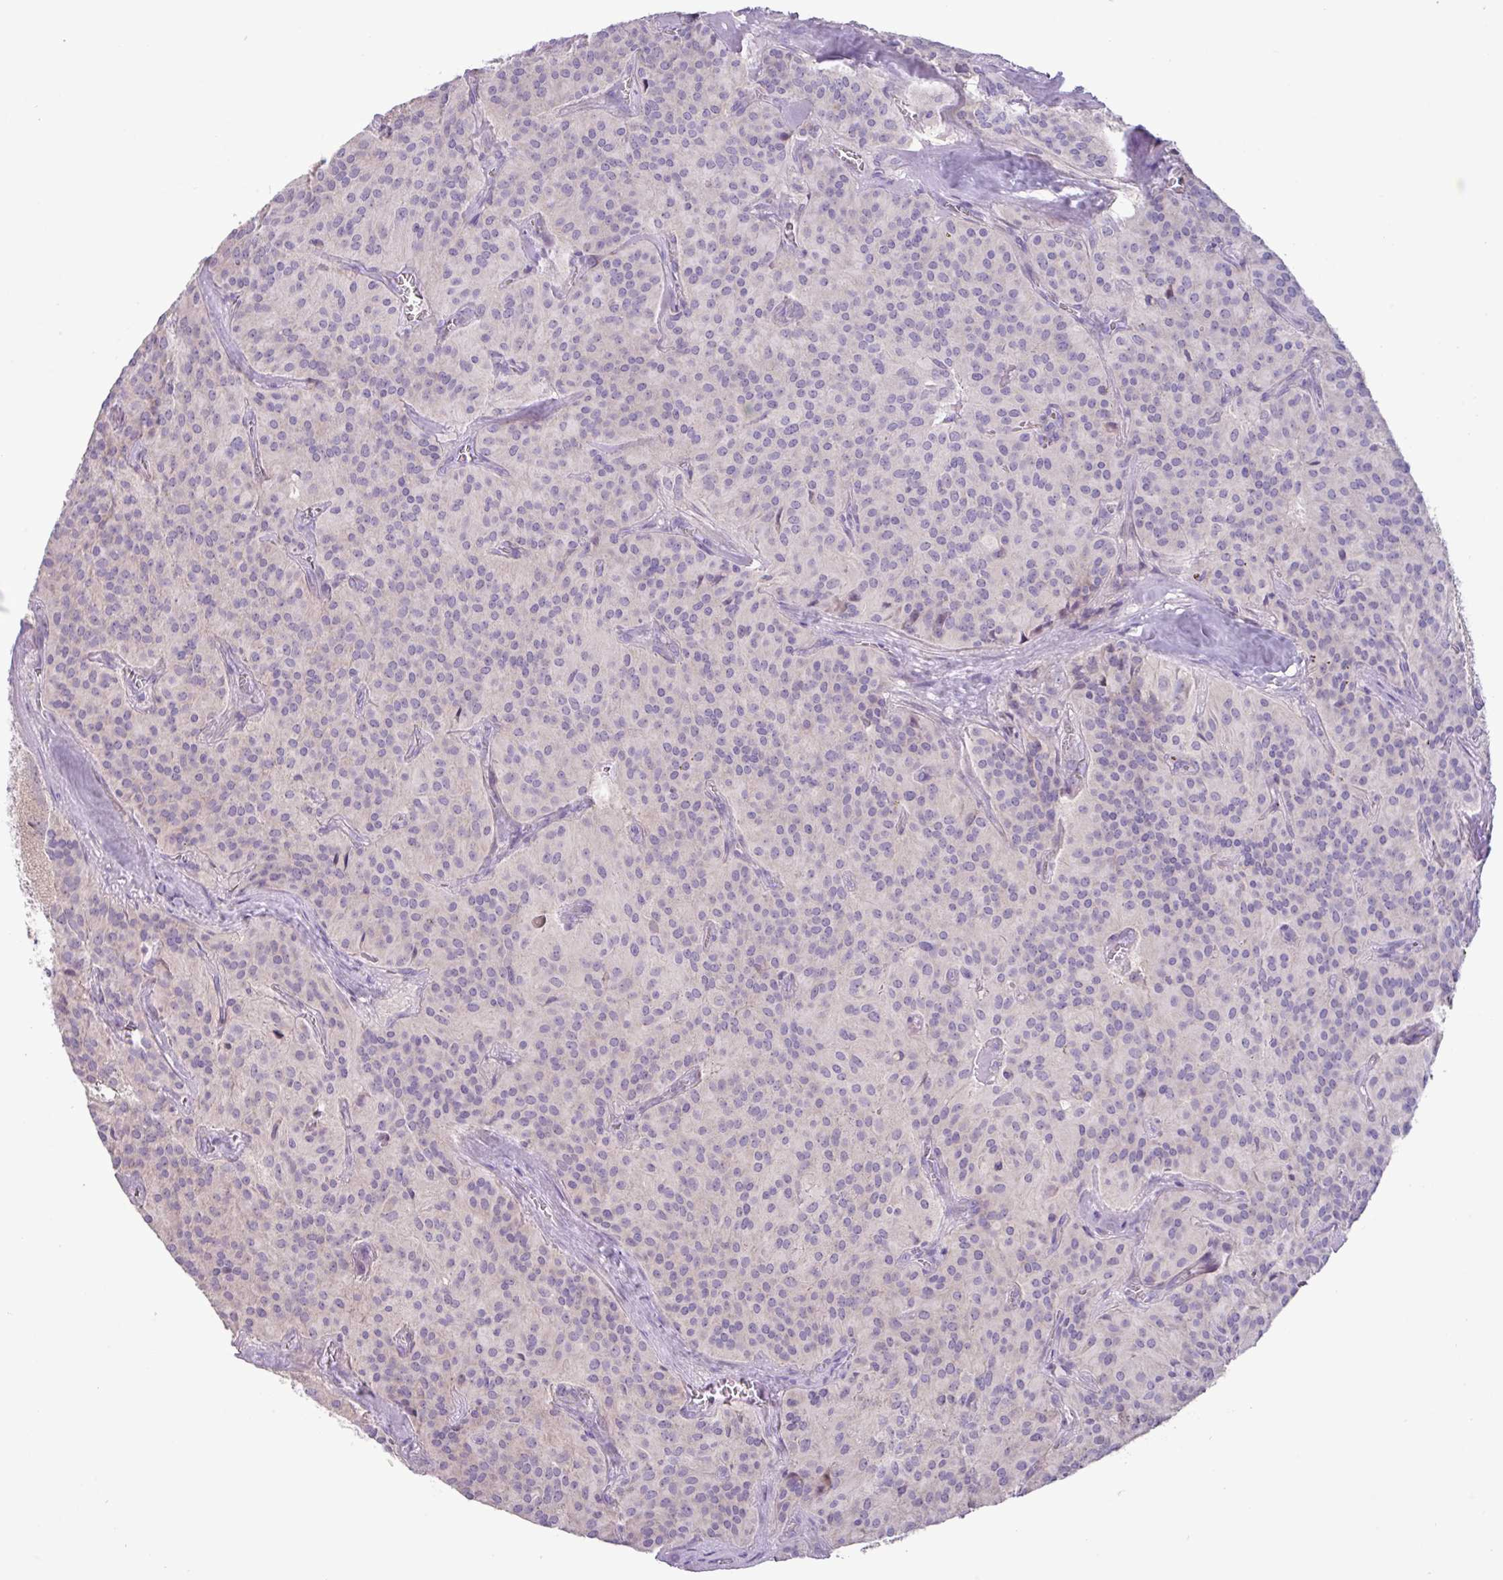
{"staining": {"intensity": "negative", "quantity": "none", "location": "none"}, "tissue": "glioma", "cell_type": "Tumor cells", "image_type": "cancer", "snomed": [{"axis": "morphology", "description": "Glioma, malignant, Low grade"}, {"axis": "topography", "description": "Brain"}], "caption": "Protein analysis of glioma displays no significant expression in tumor cells.", "gene": "PNLDC1", "patient": {"sex": "male", "age": 42}}